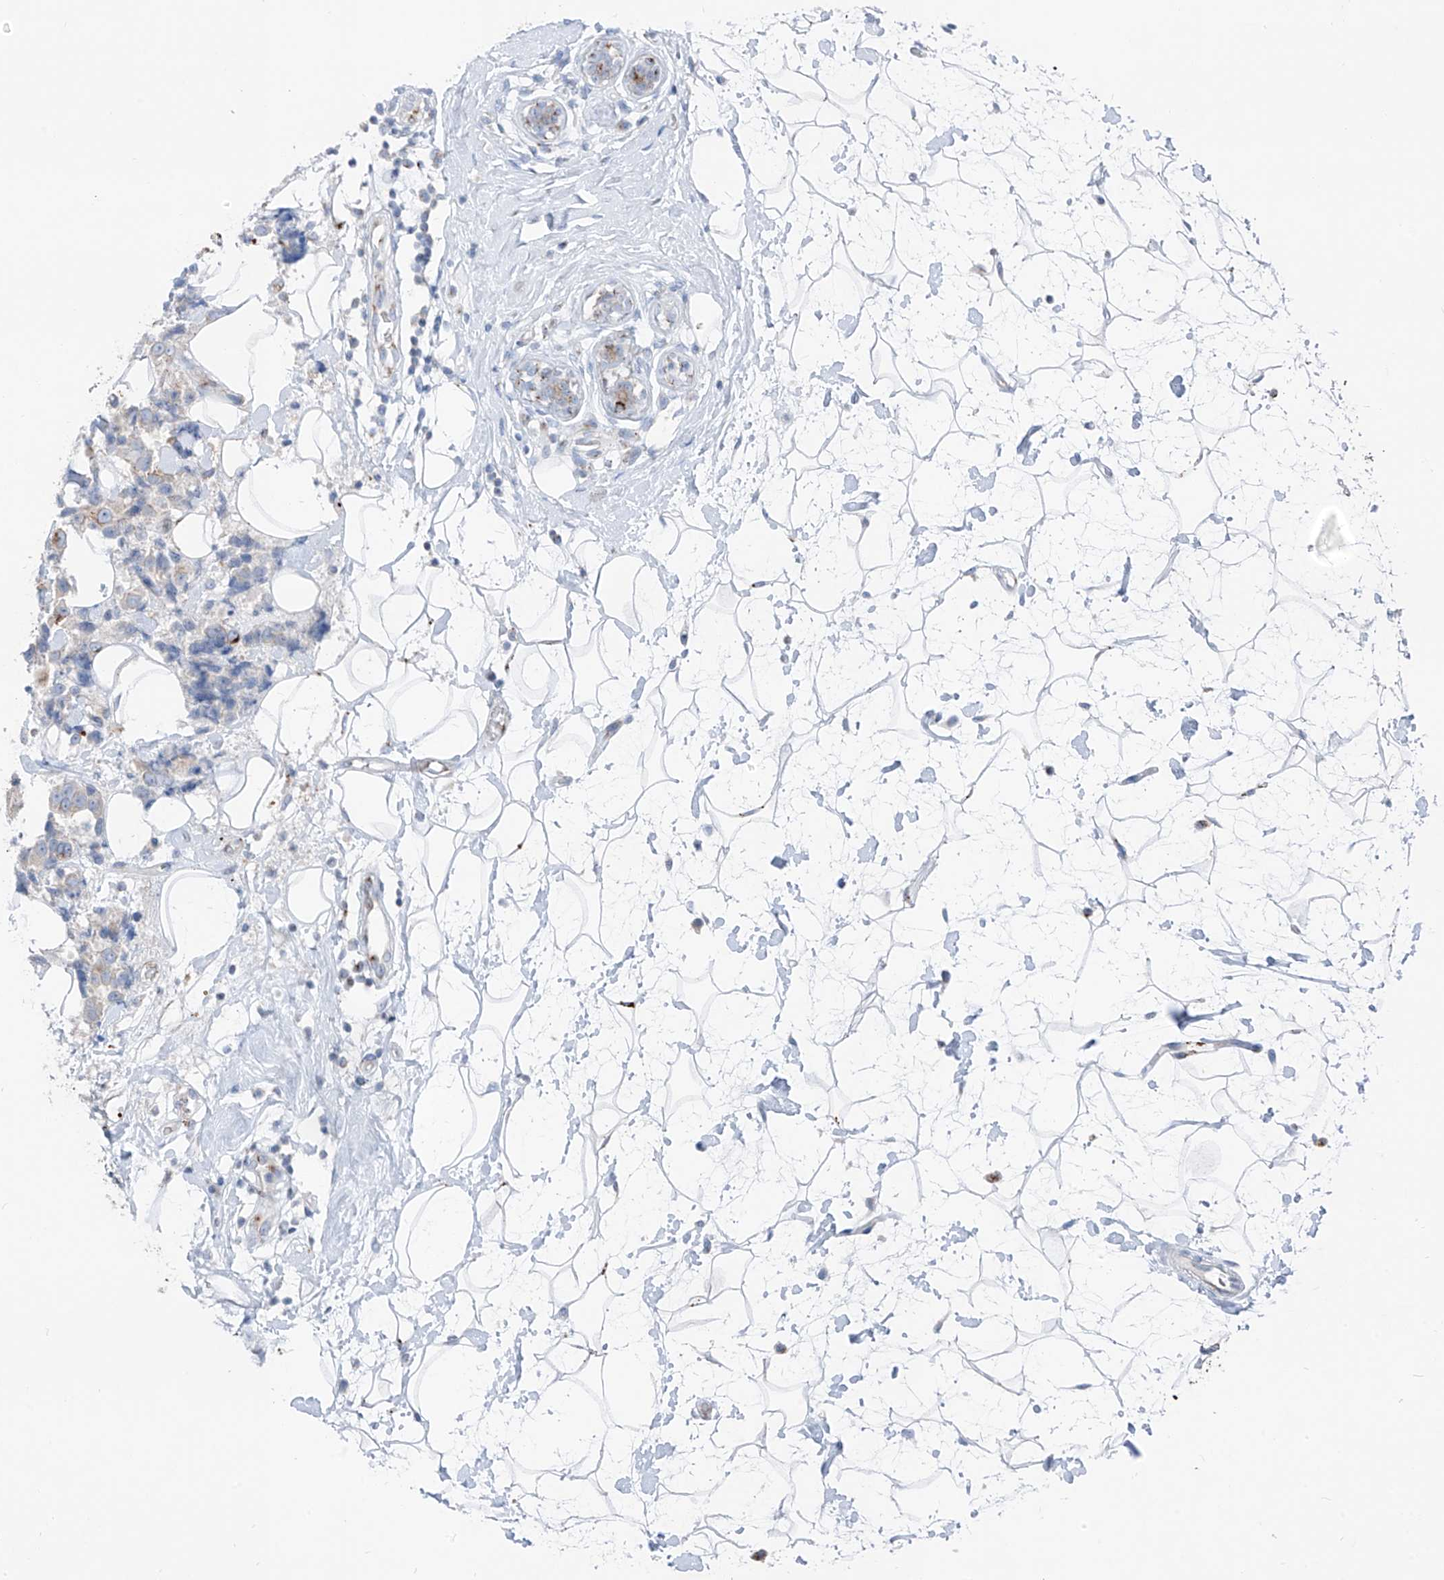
{"staining": {"intensity": "moderate", "quantity": "25%-75%", "location": "cytoplasmic/membranous"}, "tissue": "breast cancer", "cell_type": "Tumor cells", "image_type": "cancer", "snomed": [{"axis": "morphology", "description": "Normal tissue, NOS"}, {"axis": "morphology", "description": "Duct carcinoma"}, {"axis": "topography", "description": "Breast"}], "caption": "Immunohistochemistry of human breast cancer shows medium levels of moderate cytoplasmic/membranous positivity in approximately 25%-75% of tumor cells.", "gene": "GPR137C", "patient": {"sex": "female", "age": 39}}